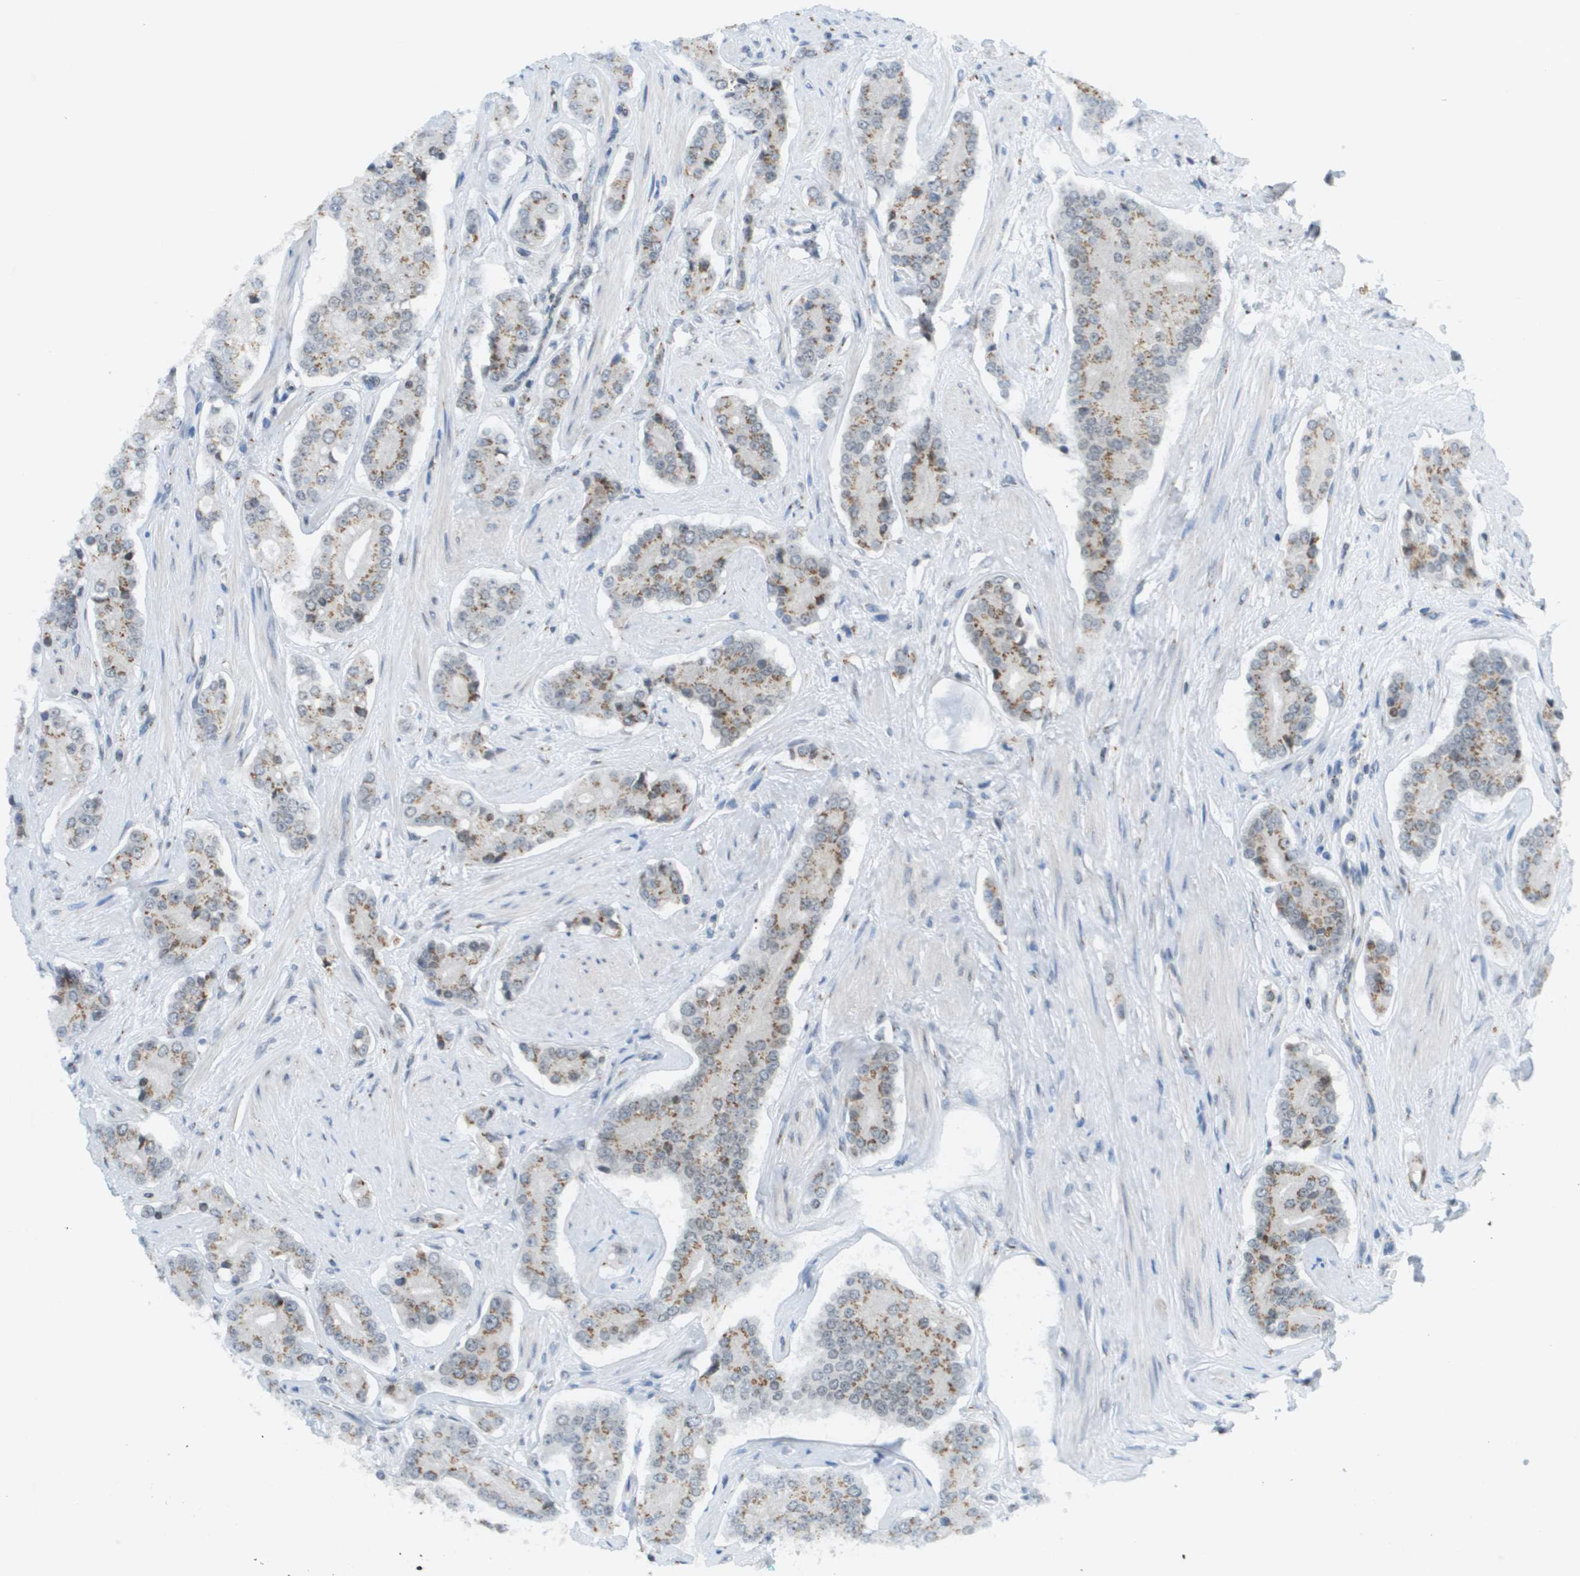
{"staining": {"intensity": "moderate", "quantity": ">75%", "location": "cytoplasmic/membranous"}, "tissue": "prostate cancer", "cell_type": "Tumor cells", "image_type": "cancer", "snomed": [{"axis": "morphology", "description": "Adenocarcinoma, High grade"}, {"axis": "topography", "description": "Prostate"}], "caption": "Immunohistochemistry (IHC) (DAB) staining of prostate cancer (high-grade adenocarcinoma) demonstrates moderate cytoplasmic/membranous protein positivity in about >75% of tumor cells. (brown staining indicates protein expression, while blue staining denotes nuclei).", "gene": "EVC", "patient": {"sex": "male", "age": 71}}